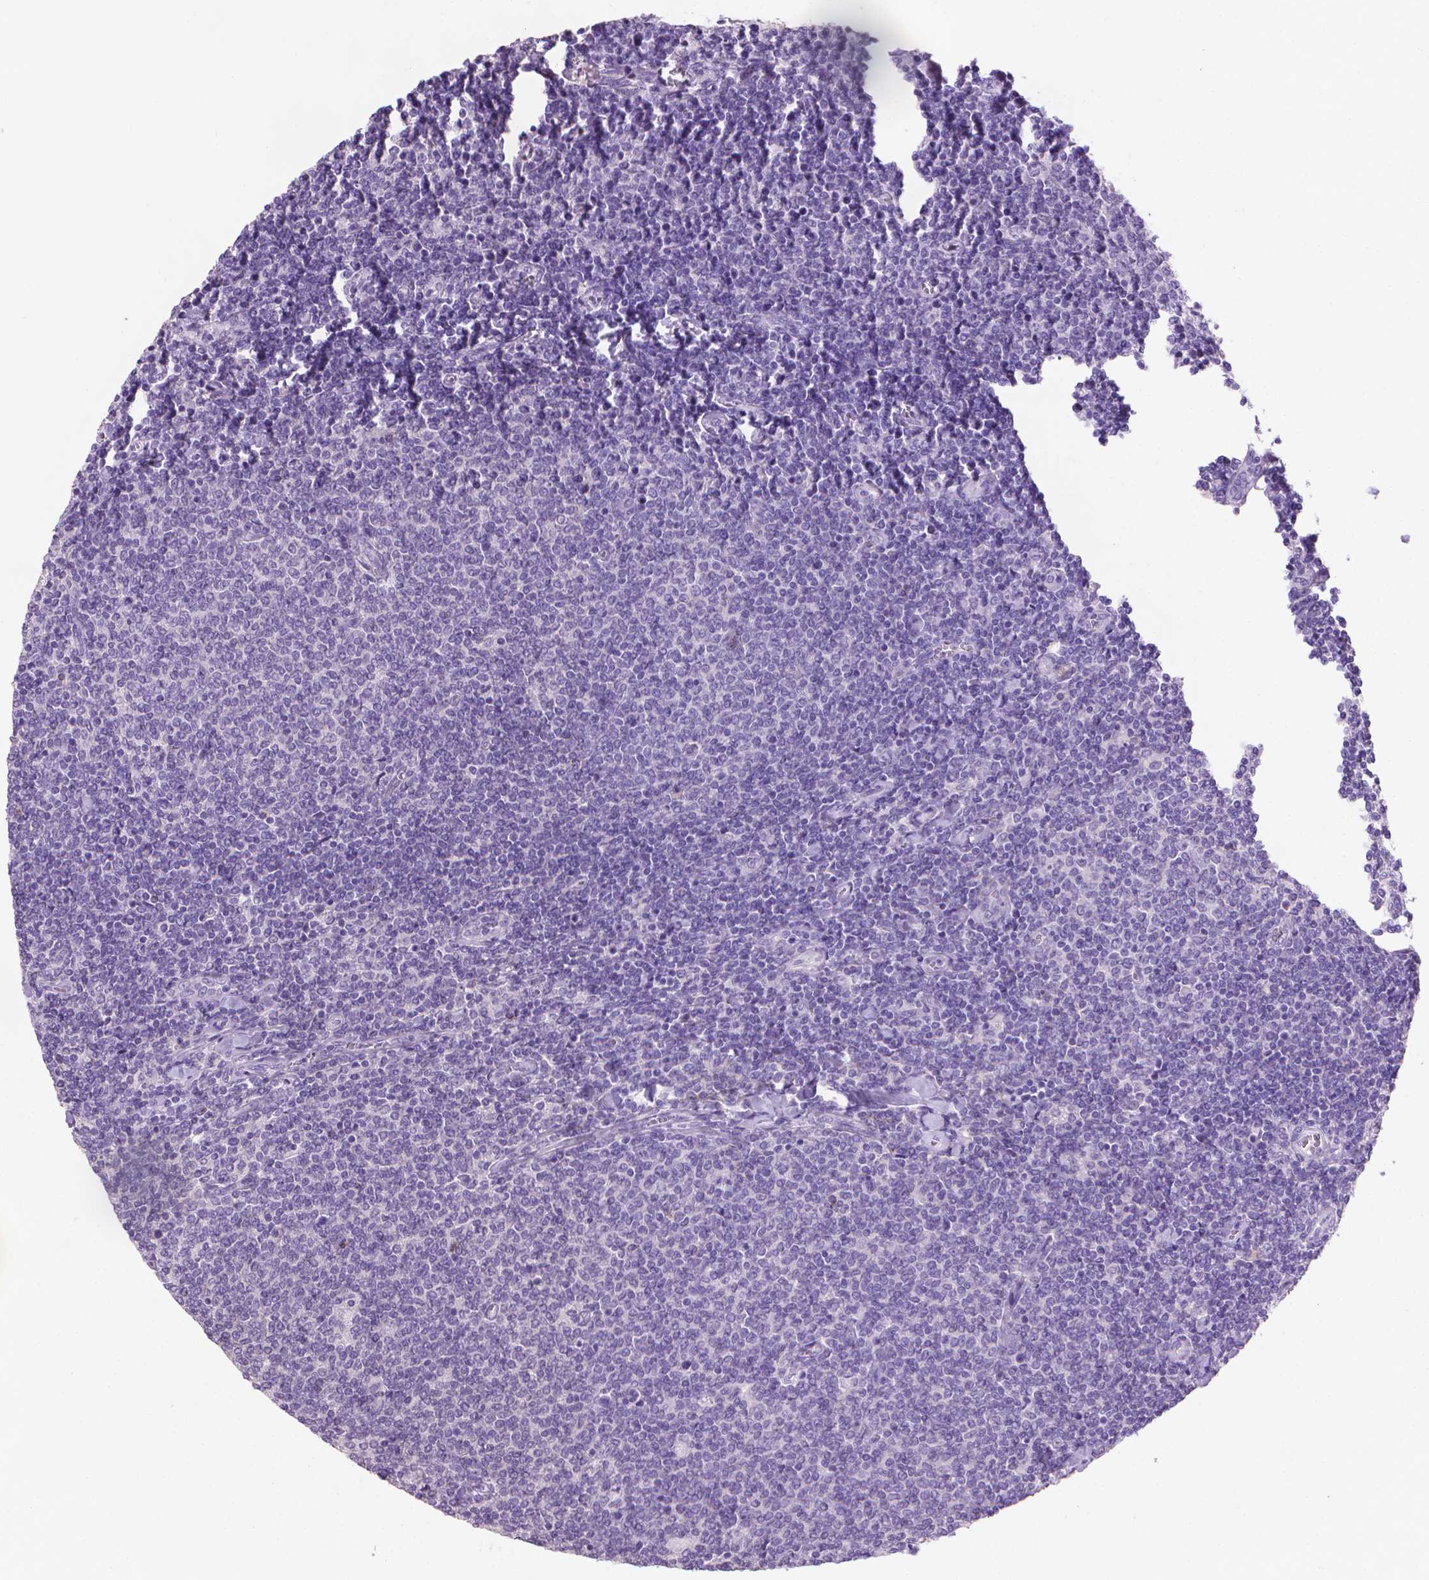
{"staining": {"intensity": "negative", "quantity": "none", "location": "none"}, "tissue": "lymphoma", "cell_type": "Tumor cells", "image_type": "cancer", "snomed": [{"axis": "morphology", "description": "Malignant lymphoma, non-Hodgkin's type, Low grade"}, {"axis": "topography", "description": "Lymph node"}], "caption": "This is a image of immunohistochemistry (IHC) staining of lymphoma, which shows no staining in tumor cells.", "gene": "MUC1", "patient": {"sex": "male", "age": 52}}